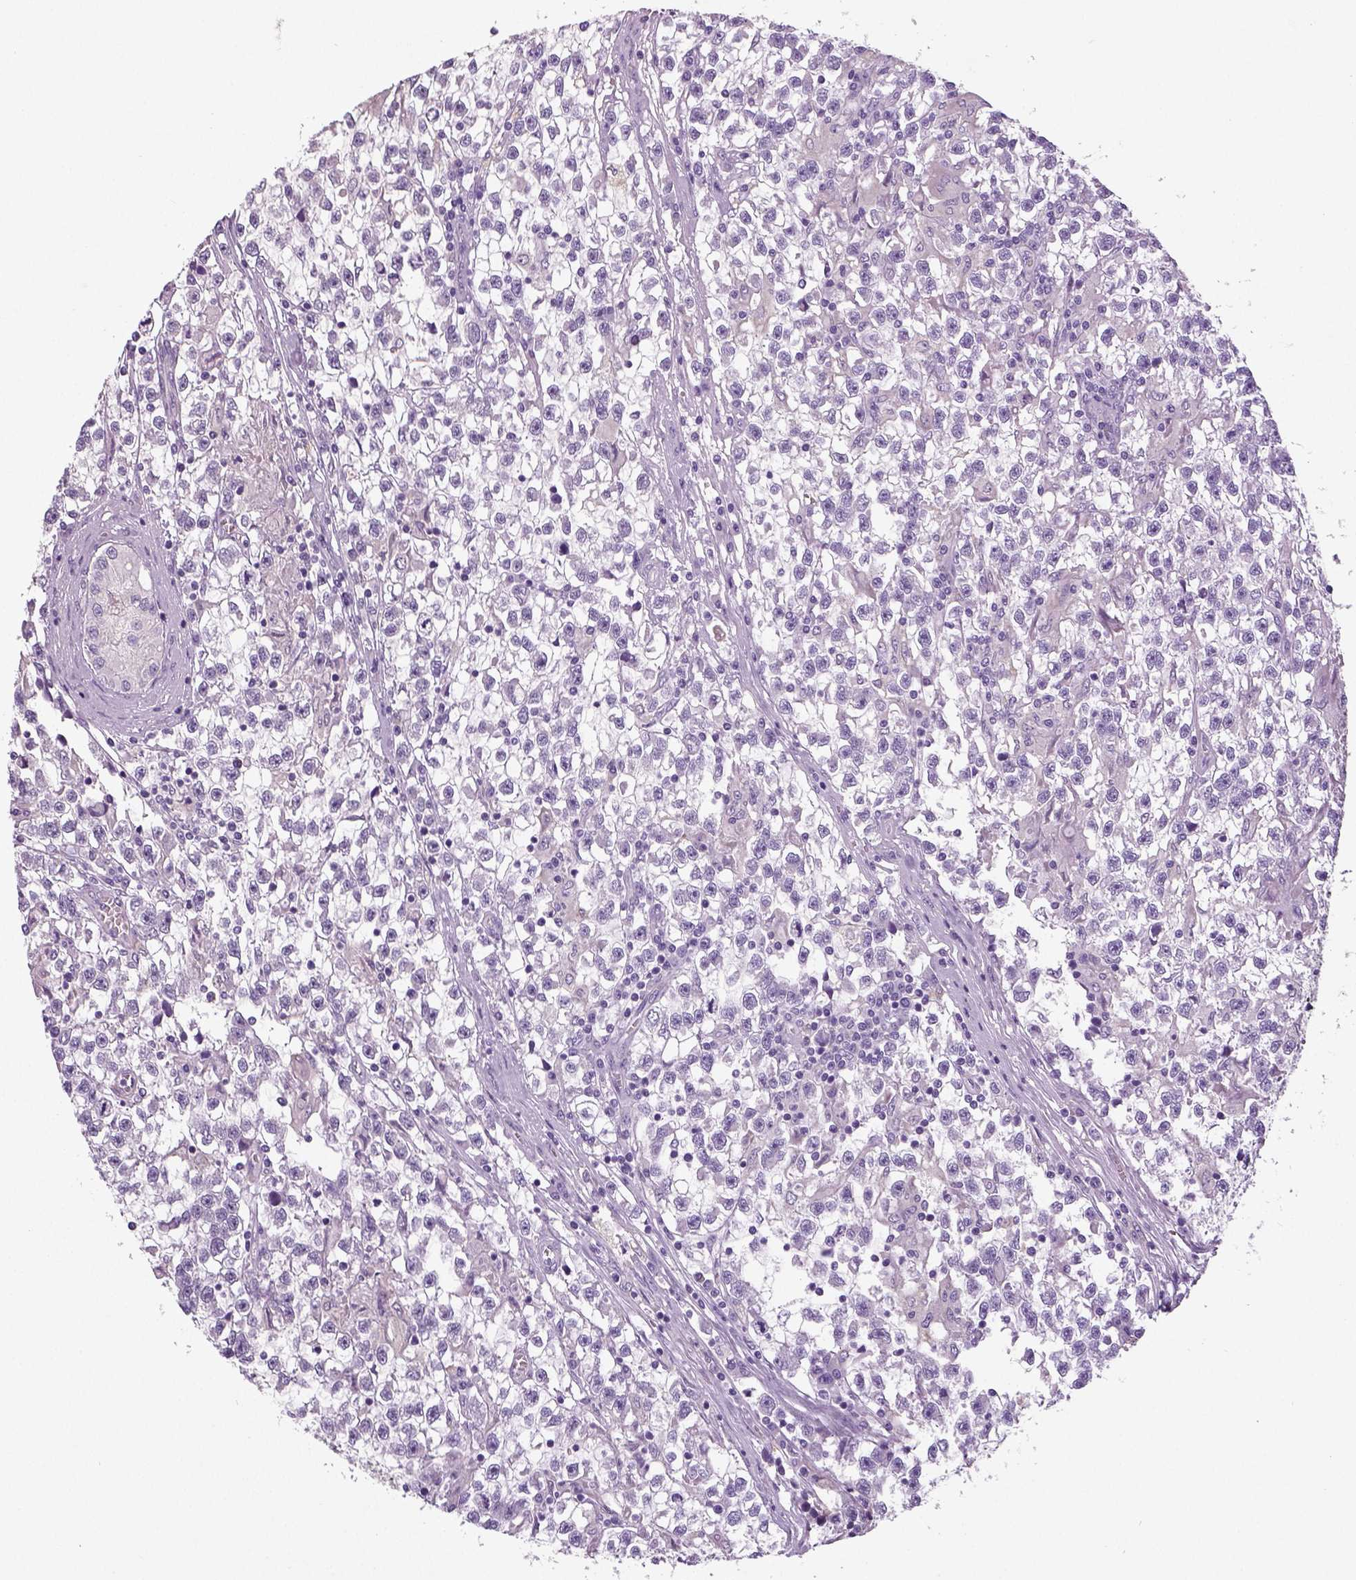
{"staining": {"intensity": "negative", "quantity": "none", "location": "none"}, "tissue": "testis cancer", "cell_type": "Tumor cells", "image_type": "cancer", "snomed": [{"axis": "morphology", "description": "Seminoma, NOS"}, {"axis": "topography", "description": "Testis"}], "caption": "DAB (3,3'-diaminobenzidine) immunohistochemical staining of human testis cancer demonstrates no significant positivity in tumor cells. The staining is performed using DAB brown chromogen with nuclei counter-stained in using hematoxylin.", "gene": "NECAB2", "patient": {"sex": "male", "age": 31}}